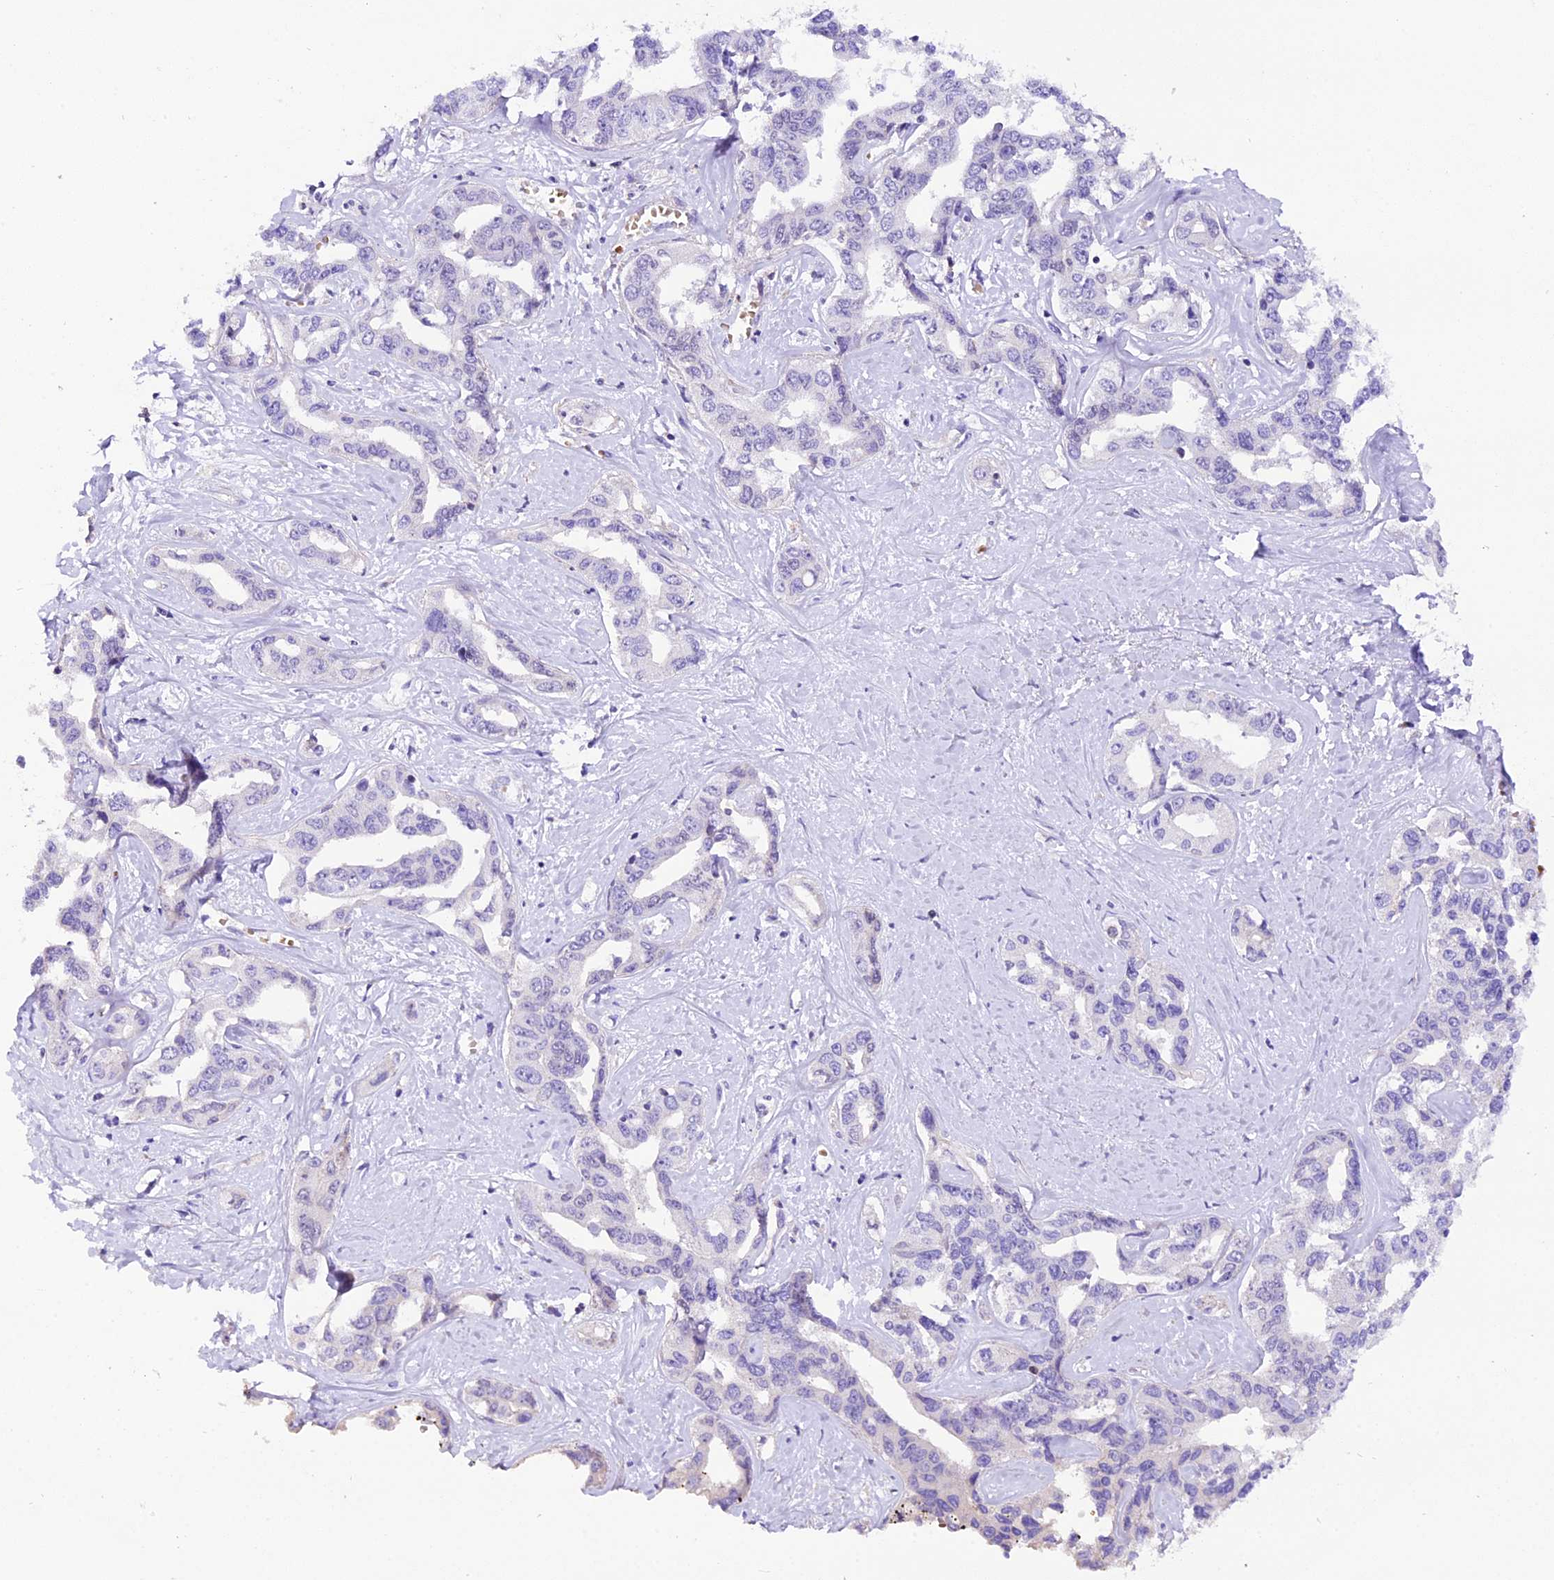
{"staining": {"intensity": "negative", "quantity": "none", "location": "none"}, "tissue": "liver cancer", "cell_type": "Tumor cells", "image_type": "cancer", "snomed": [{"axis": "morphology", "description": "Cholangiocarcinoma"}, {"axis": "topography", "description": "Liver"}], "caption": "The immunohistochemistry micrograph has no significant expression in tumor cells of liver cholangiocarcinoma tissue.", "gene": "MEX3B", "patient": {"sex": "male", "age": 59}}